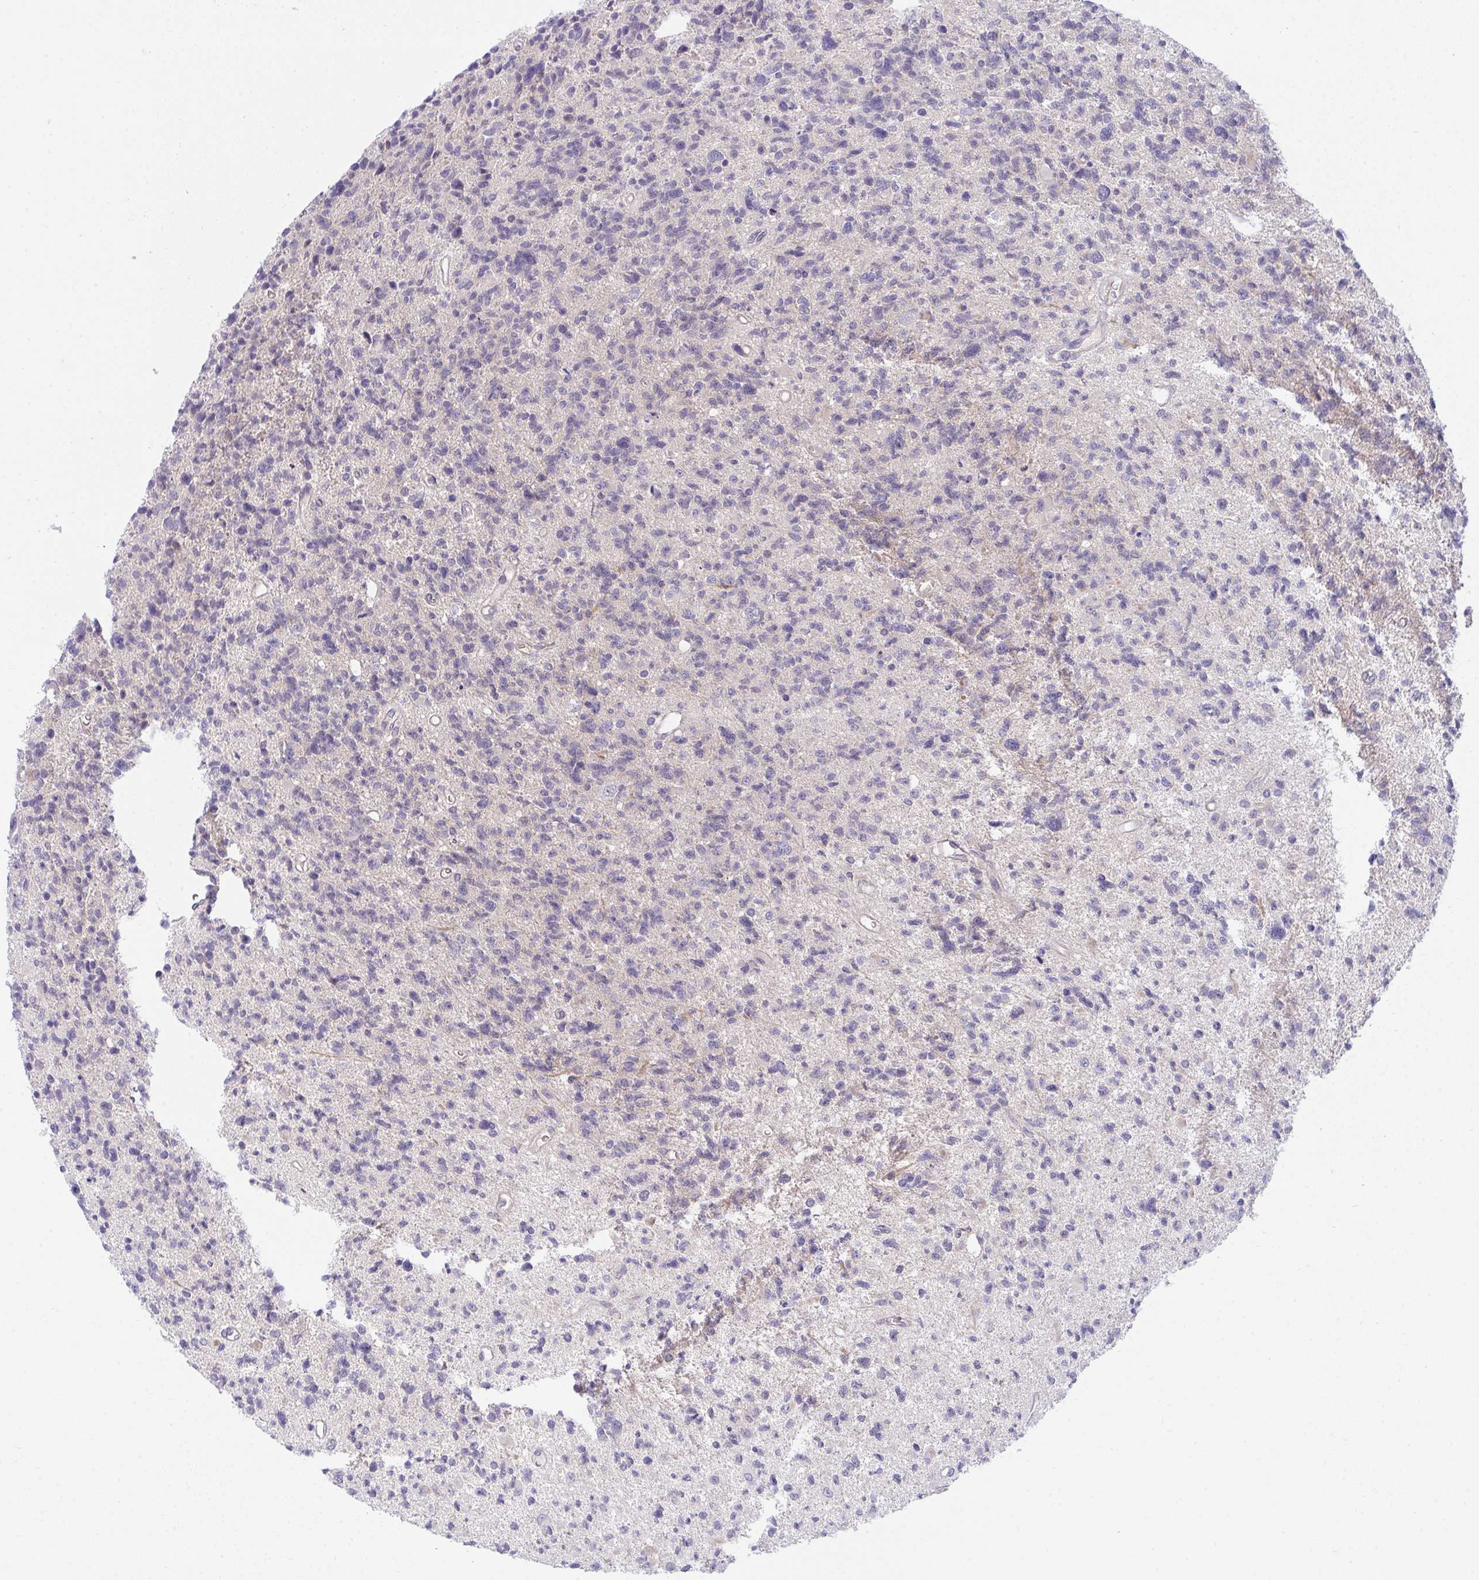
{"staining": {"intensity": "negative", "quantity": "none", "location": "none"}, "tissue": "glioma", "cell_type": "Tumor cells", "image_type": "cancer", "snomed": [{"axis": "morphology", "description": "Glioma, malignant, High grade"}, {"axis": "topography", "description": "Brain"}], "caption": "Immunohistochemistry of malignant glioma (high-grade) reveals no staining in tumor cells.", "gene": "HOXD12", "patient": {"sex": "male", "age": 29}}